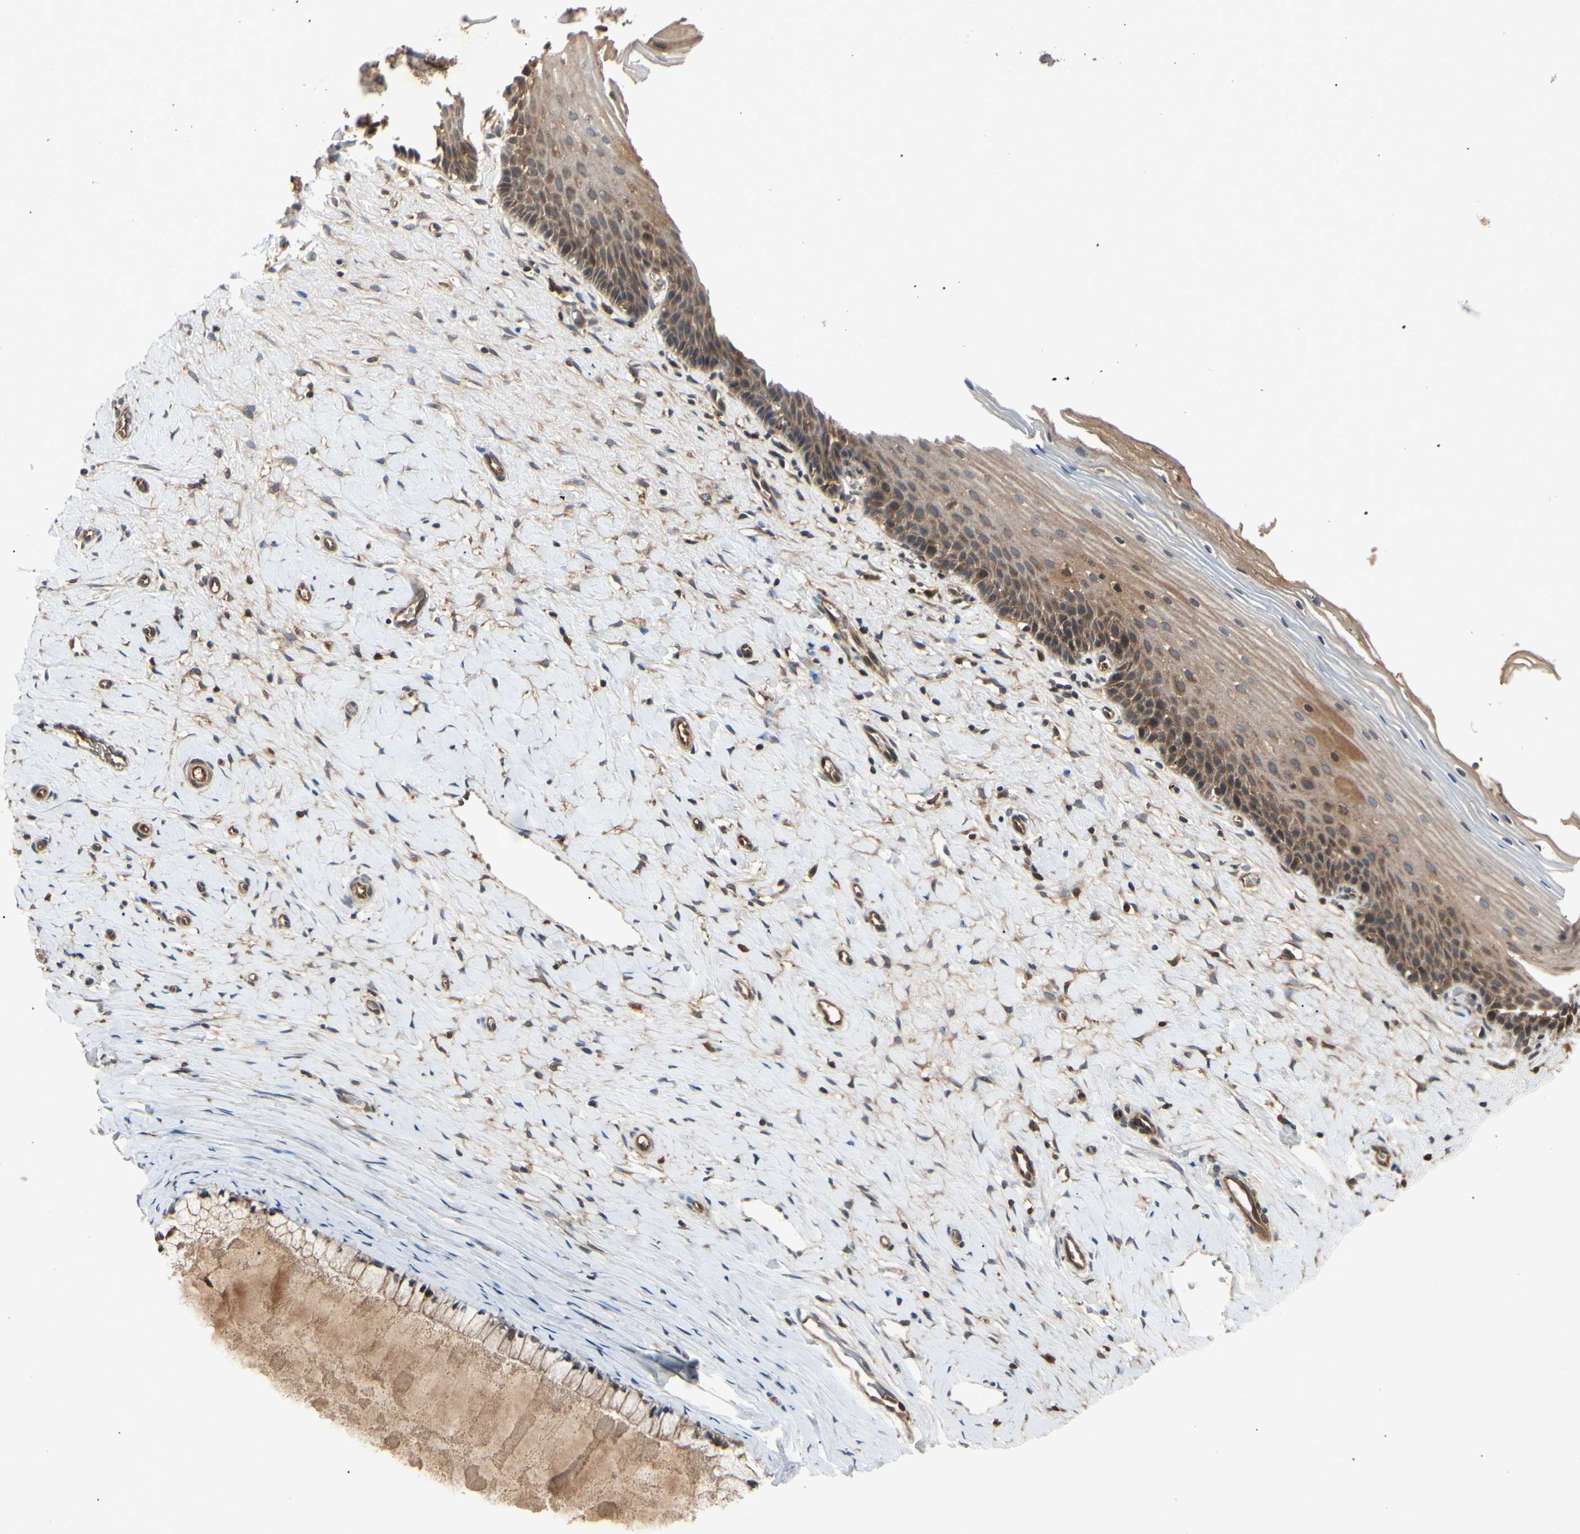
{"staining": {"intensity": "strong", "quantity": ">75%", "location": "cytoplasmic/membranous"}, "tissue": "cervix", "cell_type": "Glandular cells", "image_type": "normal", "snomed": [{"axis": "morphology", "description": "Normal tissue, NOS"}, {"axis": "topography", "description": "Cervix"}], "caption": "Immunohistochemical staining of unremarkable cervix demonstrates >75% levels of strong cytoplasmic/membranous protein positivity in about >75% of glandular cells. (brown staining indicates protein expression, while blue staining denotes nuclei).", "gene": "RNF14", "patient": {"sex": "female", "age": 39}}